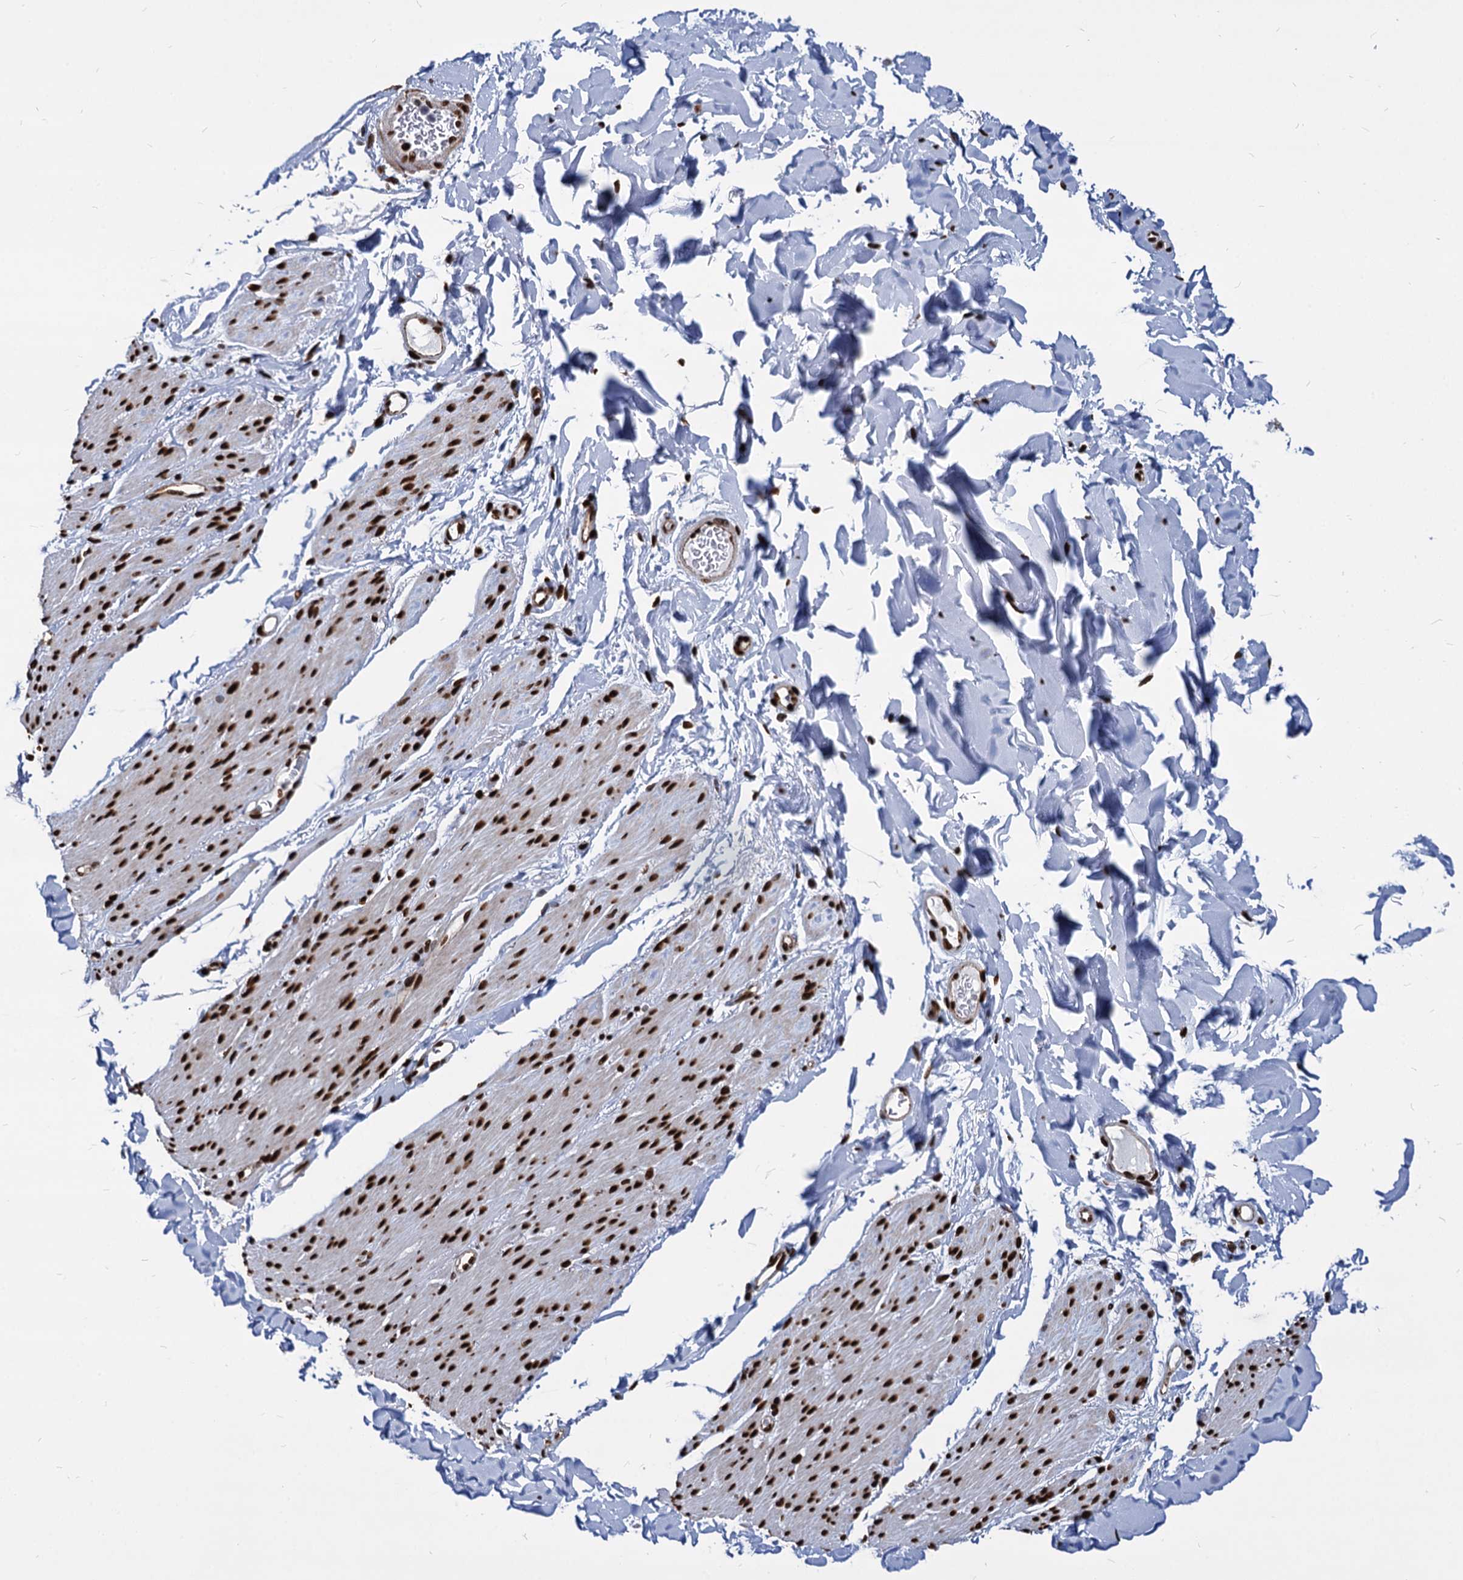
{"staining": {"intensity": "strong", "quantity": ">75%", "location": "nuclear"}, "tissue": "smooth muscle", "cell_type": "Smooth muscle cells", "image_type": "normal", "snomed": [{"axis": "morphology", "description": "Normal tissue, NOS"}, {"axis": "topography", "description": "Colon"}, {"axis": "topography", "description": "Peripheral nerve tissue"}], "caption": "Smooth muscle stained with immunohistochemistry (IHC) exhibits strong nuclear positivity in approximately >75% of smooth muscle cells. (IHC, brightfield microscopy, high magnification).", "gene": "MECP2", "patient": {"sex": "female", "age": 61}}